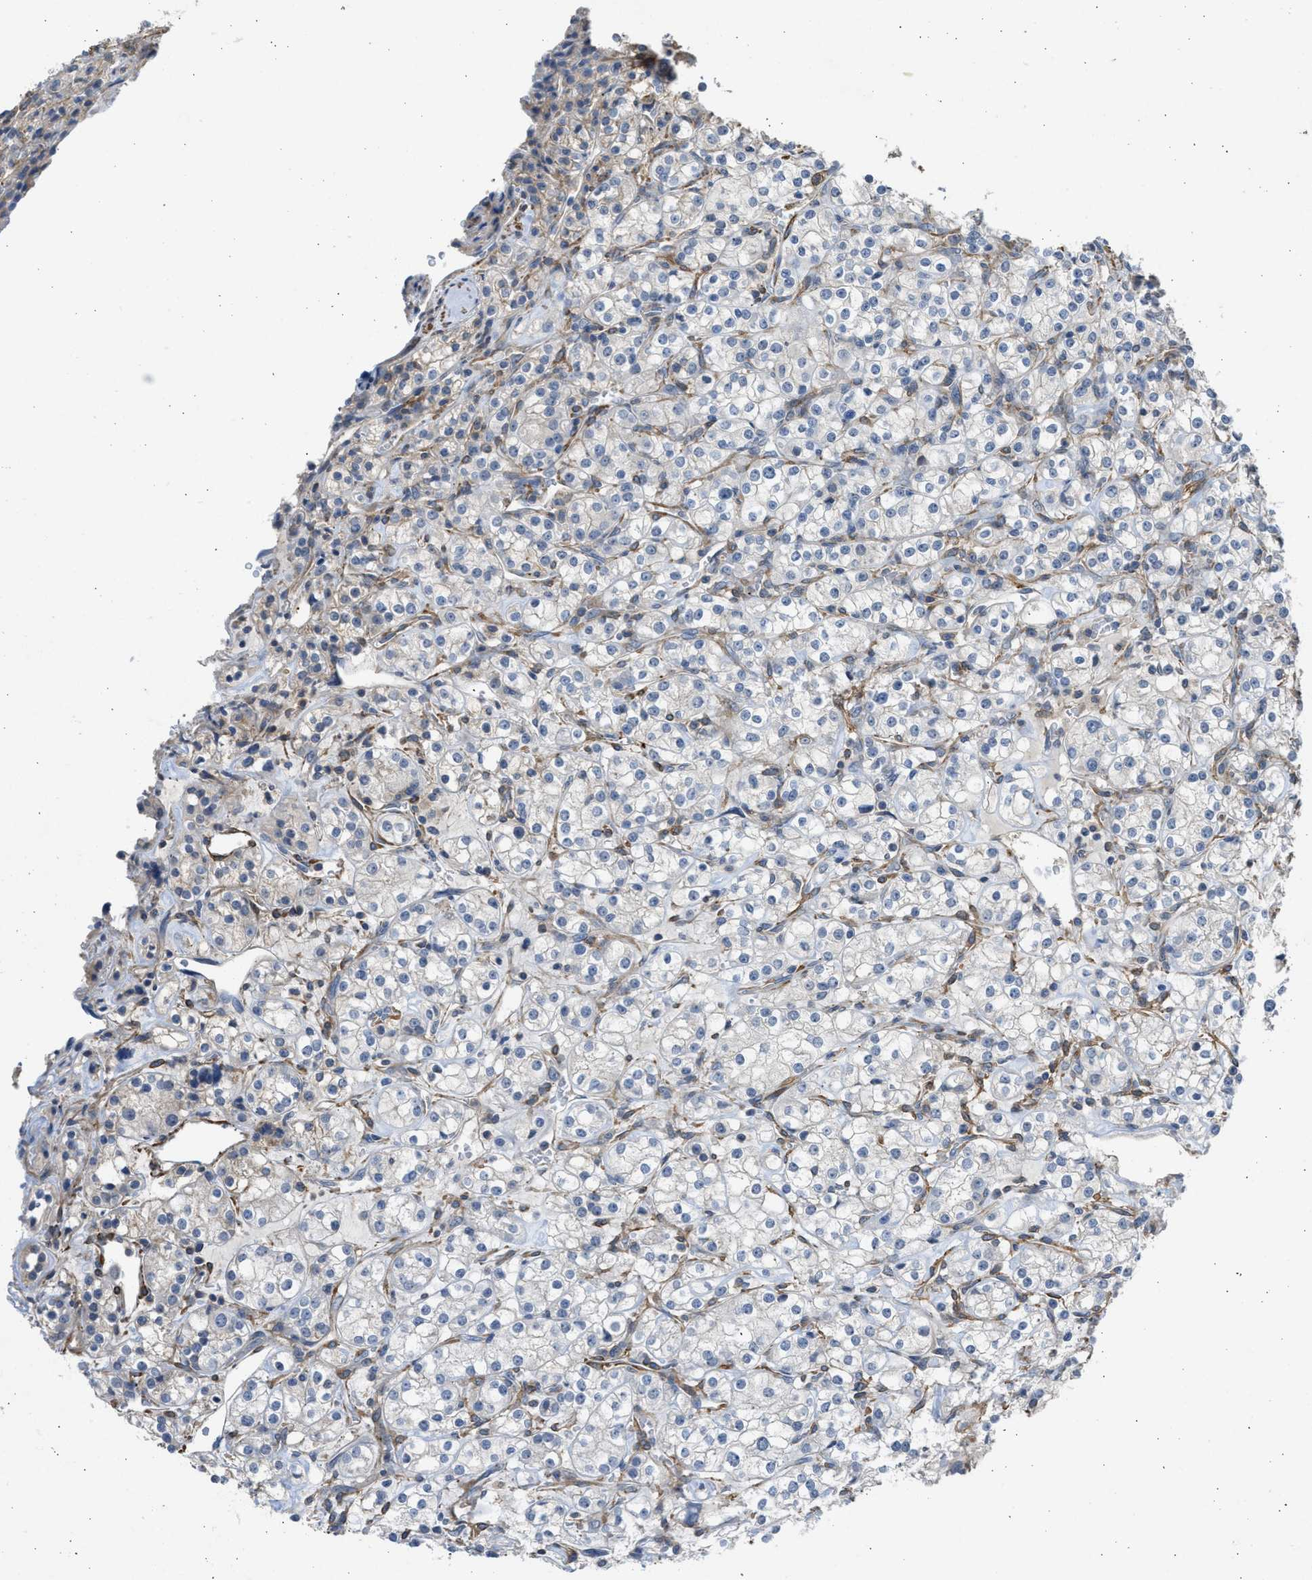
{"staining": {"intensity": "negative", "quantity": "none", "location": "none"}, "tissue": "renal cancer", "cell_type": "Tumor cells", "image_type": "cancer", "snomed": [{"axis": "morphology", "description": "Adenocarcinoma, NOS"}, {"axis": "topography", "description": "Kidney"}], "caption": "Immunohistochemistry micrograph of neoplastic tissue: renal cancer stained with DAB (3,3'-diaminobenzidine) displays no significant protein positivity in tumor cells.", "gene": "PCNX3", "patient": {"sex": "male", "age": 77}}